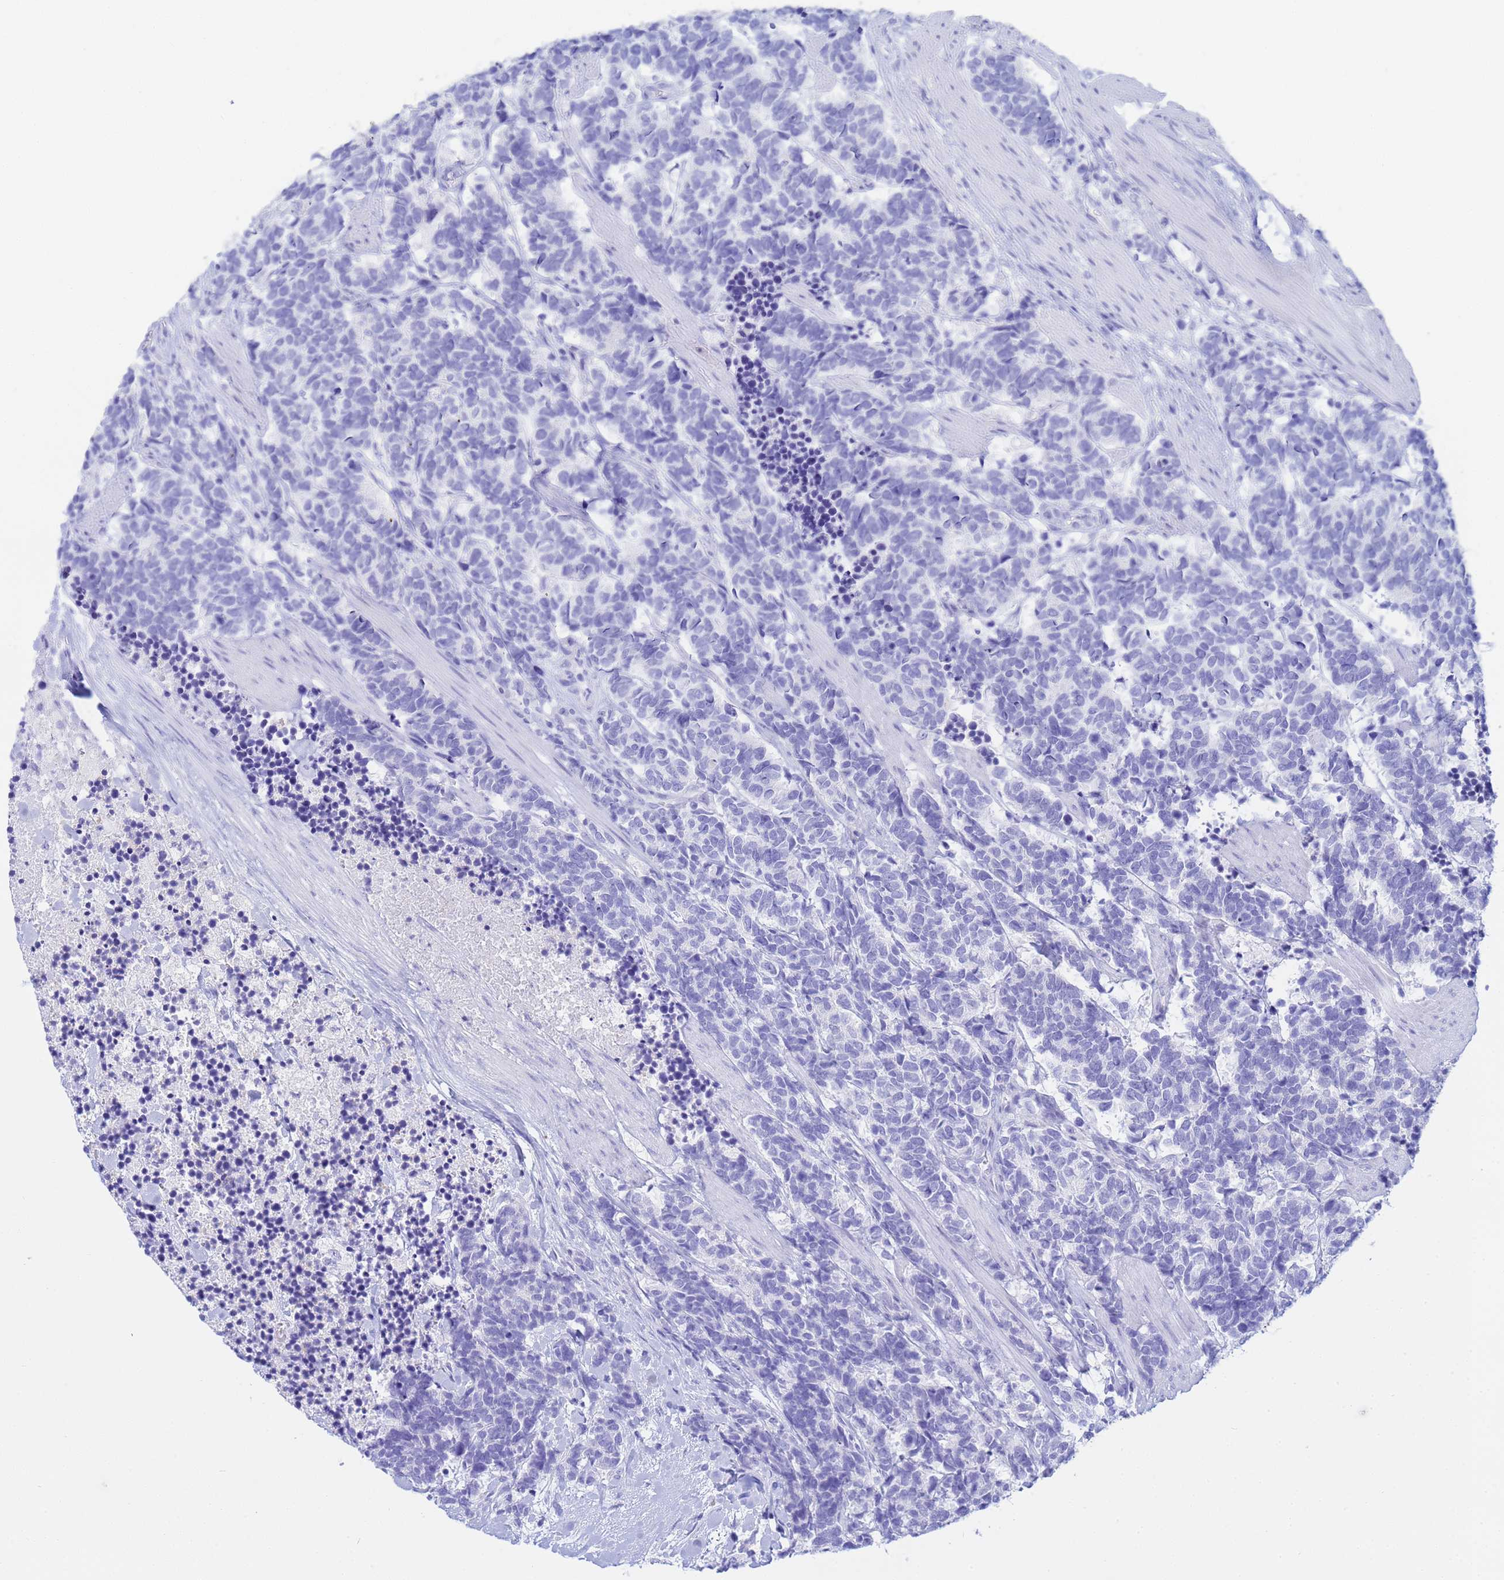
{"staining": {"intensity": "negative", "quantity": "none", "location": "none"}, "tissue": "carcinoid", "cell_type": "Tumor cells", "image_type": "cancer", "snomed": [{"axis": "morphology", "description": "Carcinoma, NOS"}, {"axis": "morphology", "description": "Carcinoid, malignant, NOS"}, {"axis": "topography", "description": "Prostate"}], "caption": "DAB immunohistochemical staining of human malignant carcinoid displays no significant expression in tumor cells.", "gene": "AQP12A", "patient": {"sex": "male", "age": 57}}